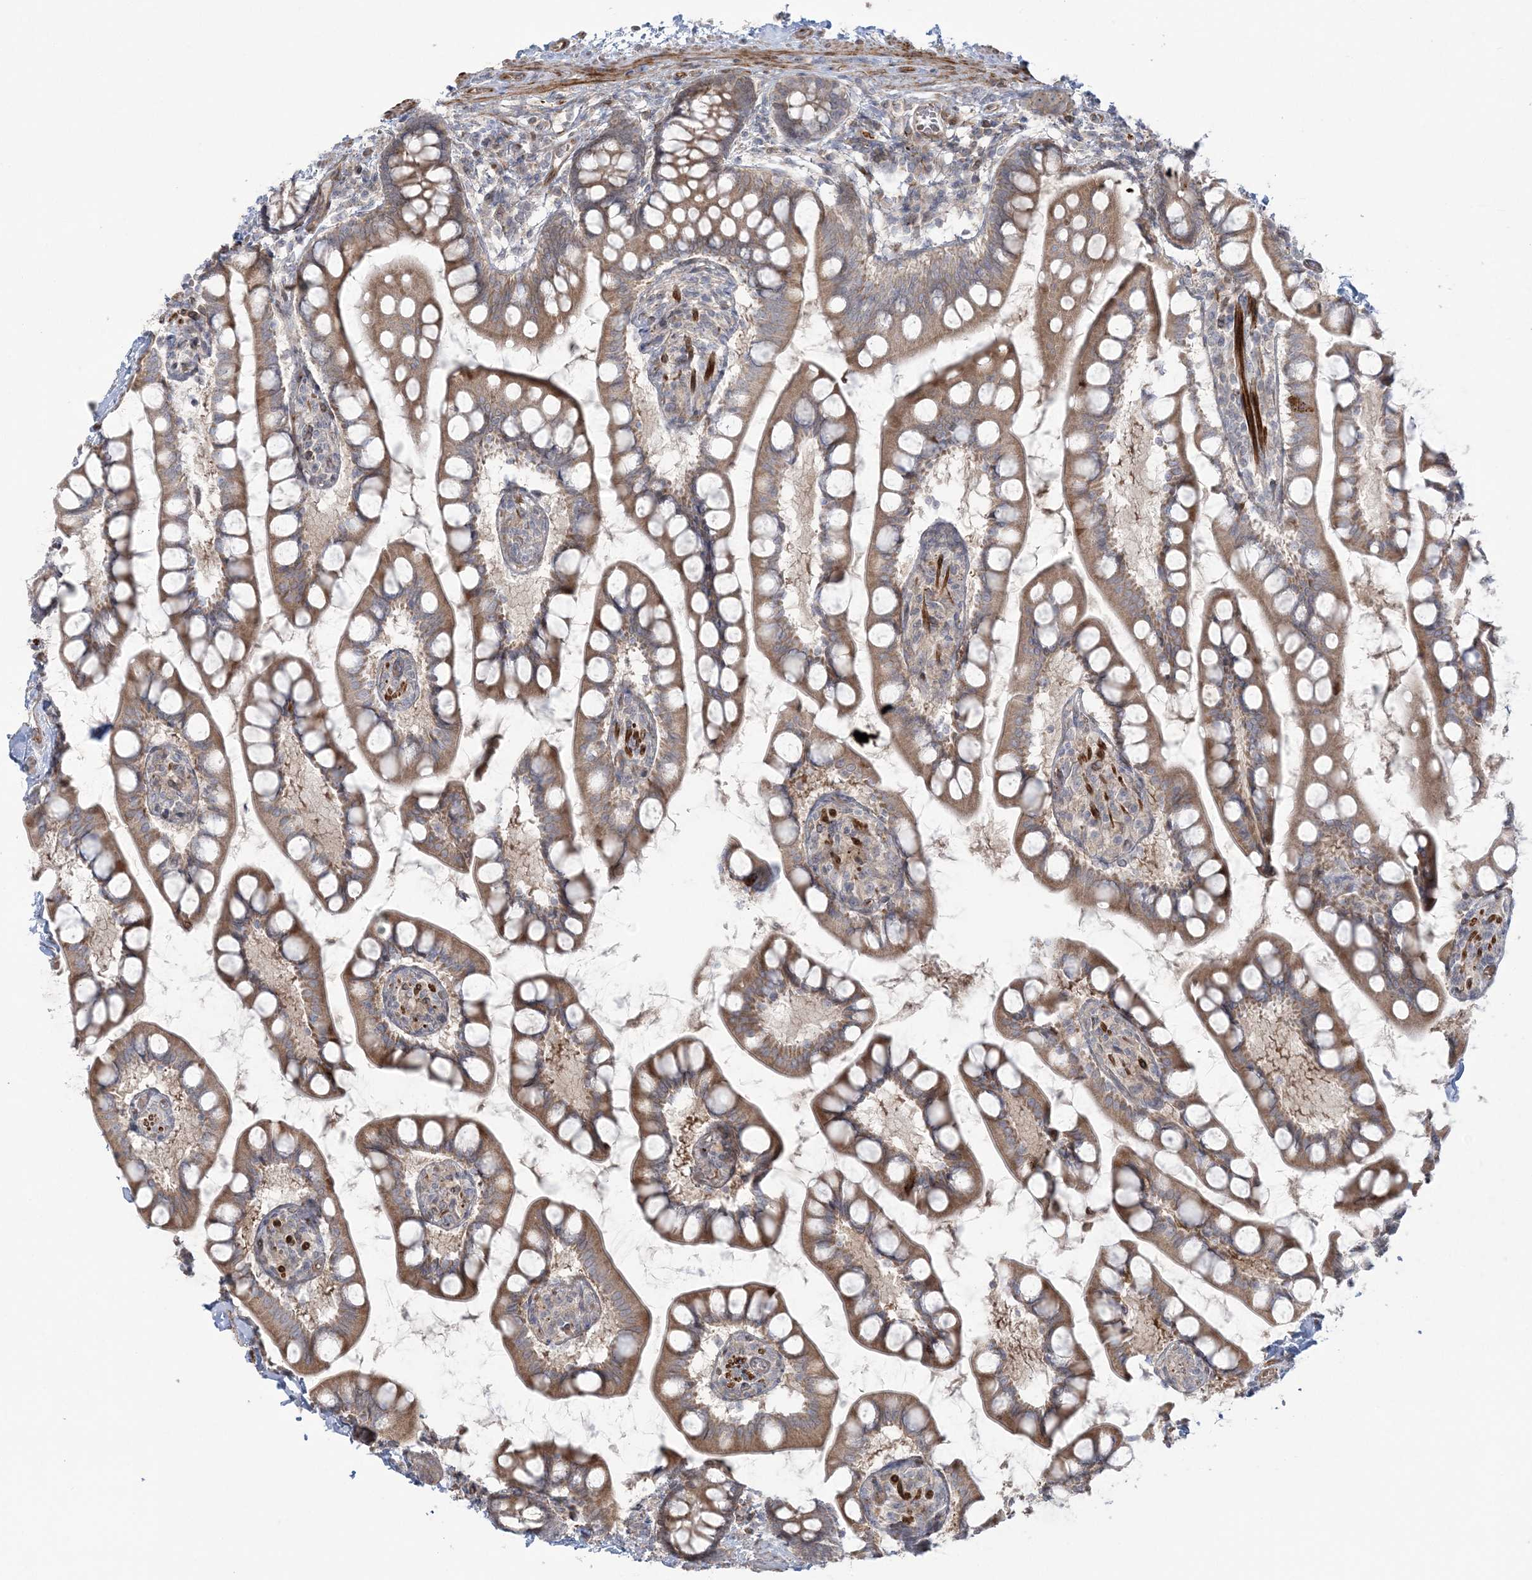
{"staining": {"intensity": "moderate", "quantity": ">75%", "location": "cytoplasmic/membranous"}, "tissue": "small intestine", "cell_type": "Glandular cells", "image_type": "normal", "snomed": [{"axis": "morphology", "description": "Normal tissue, NOS"}, {"axis": "topography", "description": "Small intestine"}], "caption": "Immunohistochemical staining of unremarkable human small intestine shows medium levels of moderate cytoplasmic/membranous staining in about >75% of glandular cells.", "gene": "NUDT9", "patient": {"sex": "male", "age": 52}}